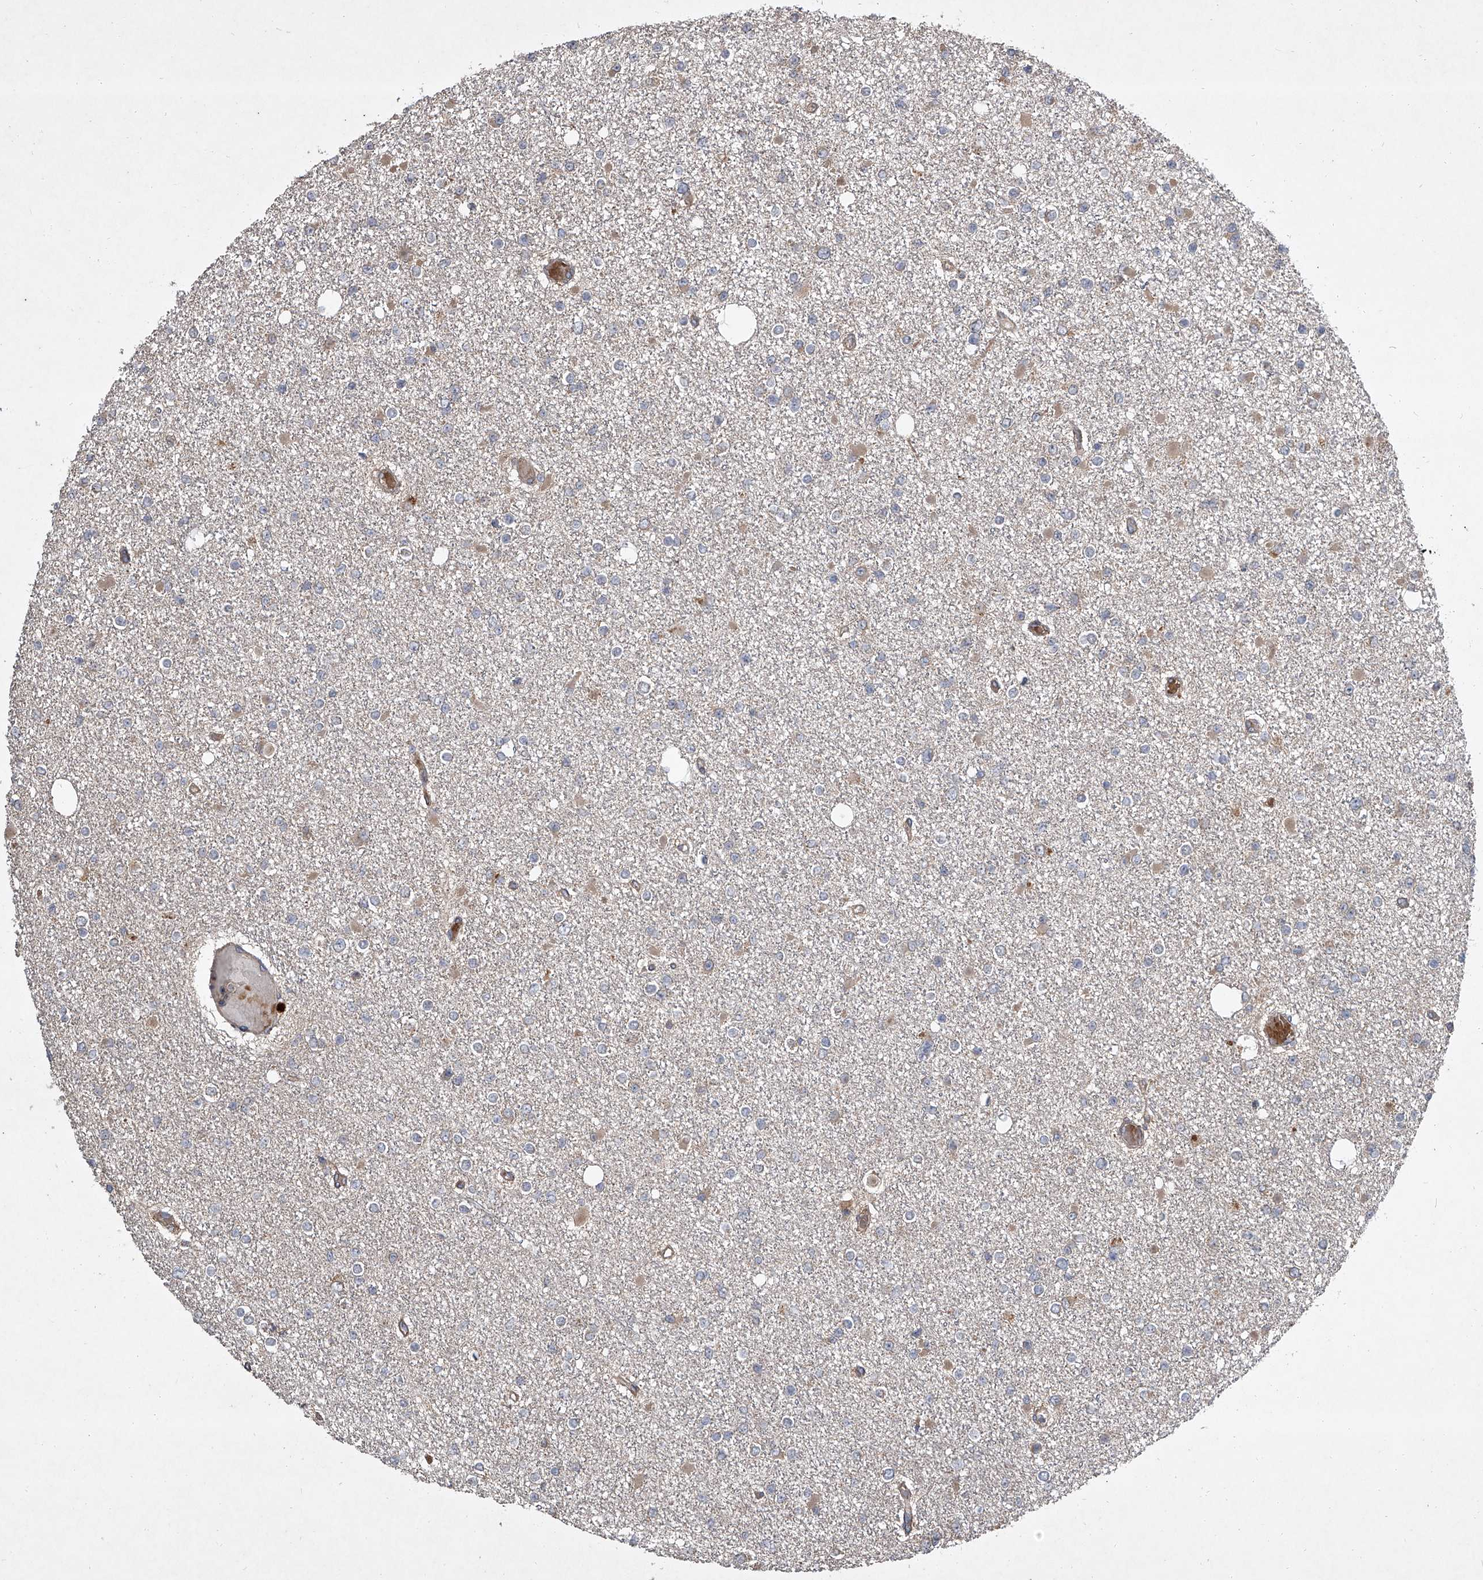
{"staining": {"intensity": "weak", "quantity": "<25%", "location": "cytoplasmic/membranous"}, "tissue": "glioma", "cell_type": "Tumor cells", "image_type": "cancer", "snomed": [{"axis": "morphology", "description": "Glioma, malignant, Low grade"}, {"axis": "topography", "description": "Brain"}], "caption": "Tumor cells show no significant protein positivity in malignant glioma (low-grade).", "gene": "EVA1C", "patient": {"sex": "female", "age": 22}}